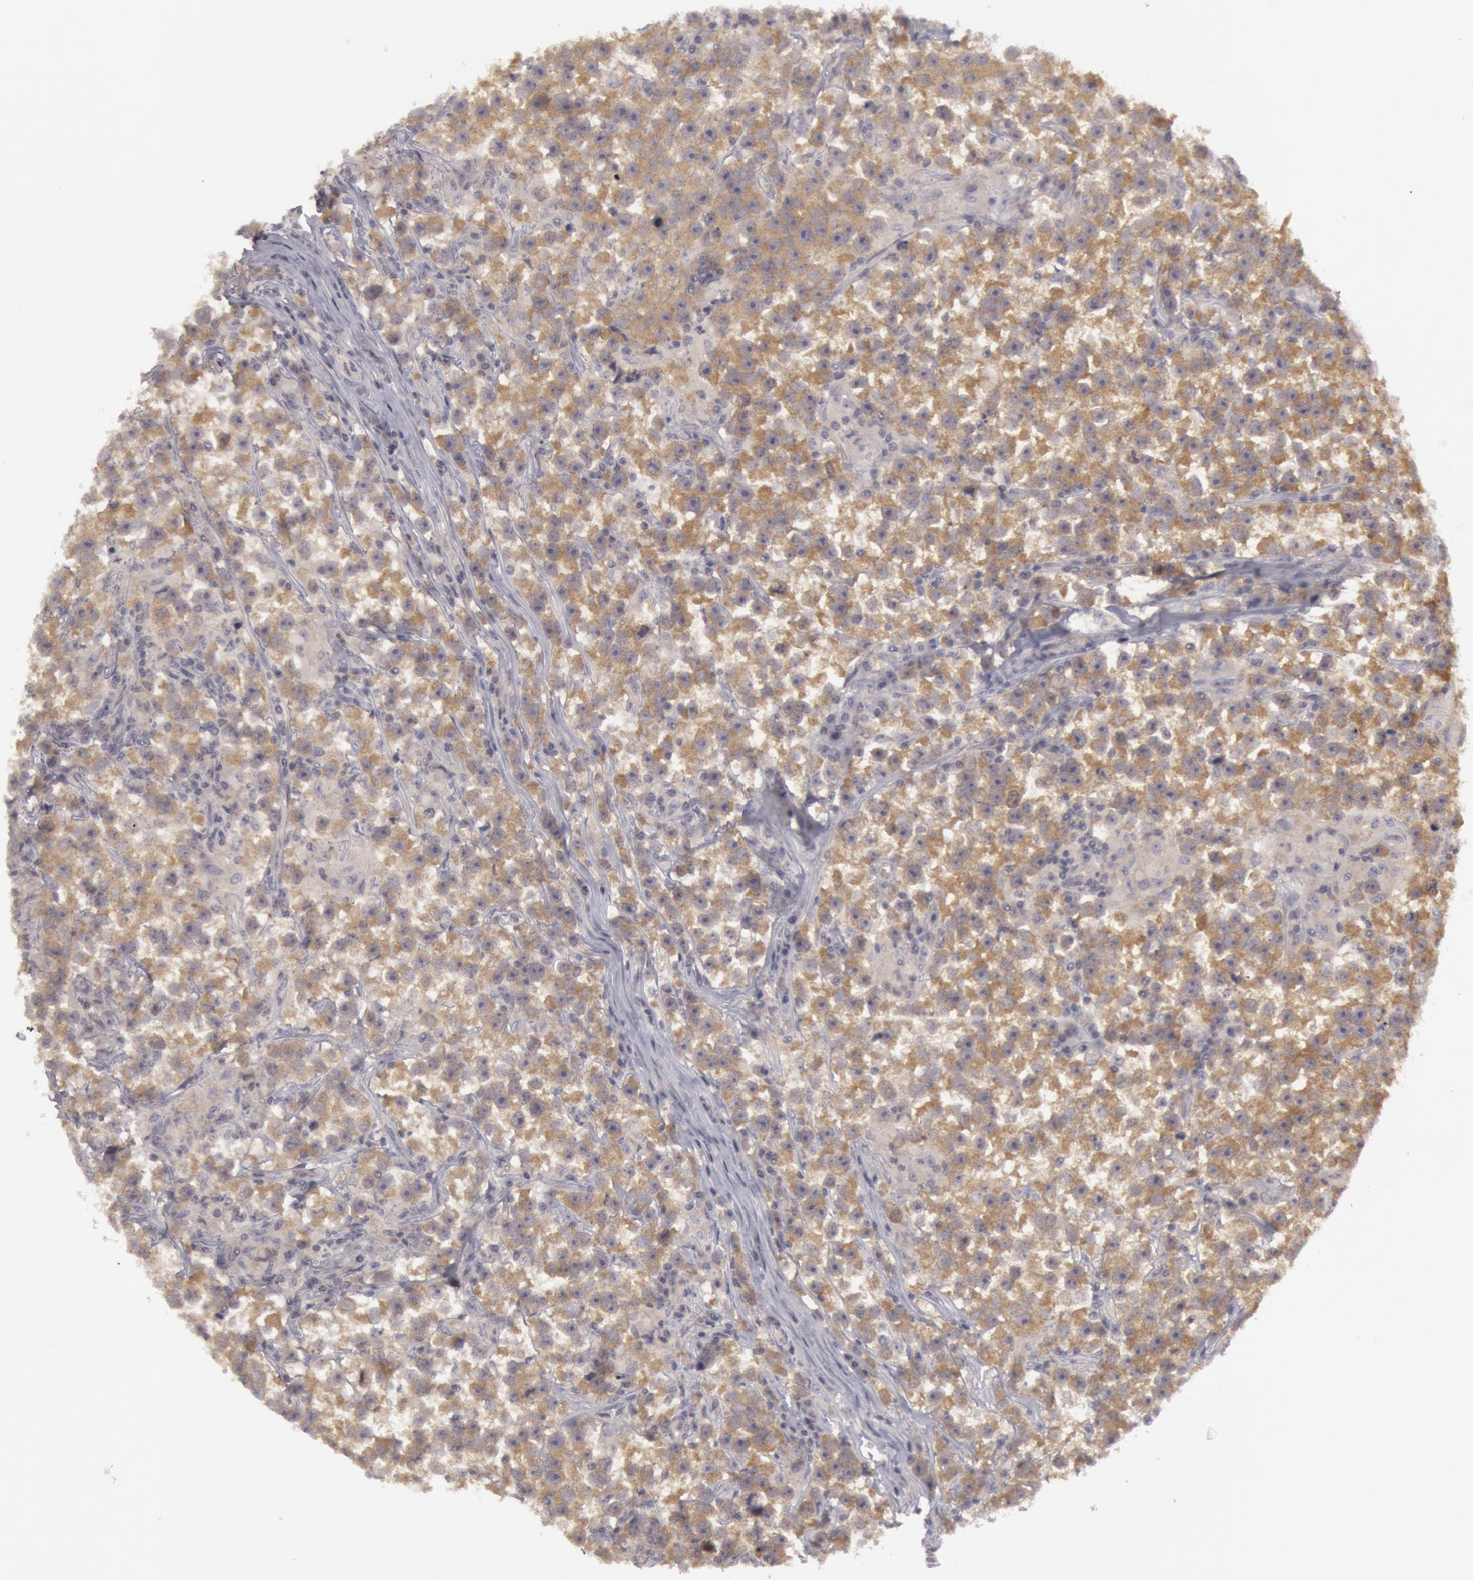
{"staining": {"intensity": "moderate", "quantity": ">75%", "location": "cytoplasmic/membranous"}, "tissue": "testis cancer", "cell_type": "Tumor cells", "image_type": "cancer", "snomed": [{"axis": "morphology", "description": "Seminoma, NOS"}, {"axis": "topography", "description": "Testis"}], "caption": "This photomicrograph reveals testis cancer (seminoma) stained with immunohistochemistry to label a protein in brown. The cytoplasmic/membranous of tumor cells show moderate positivity for the protein. Nuclei are counter-stained blue.", "gene": "JOSD1", "patient": {"sex": "male", "age": 33}}